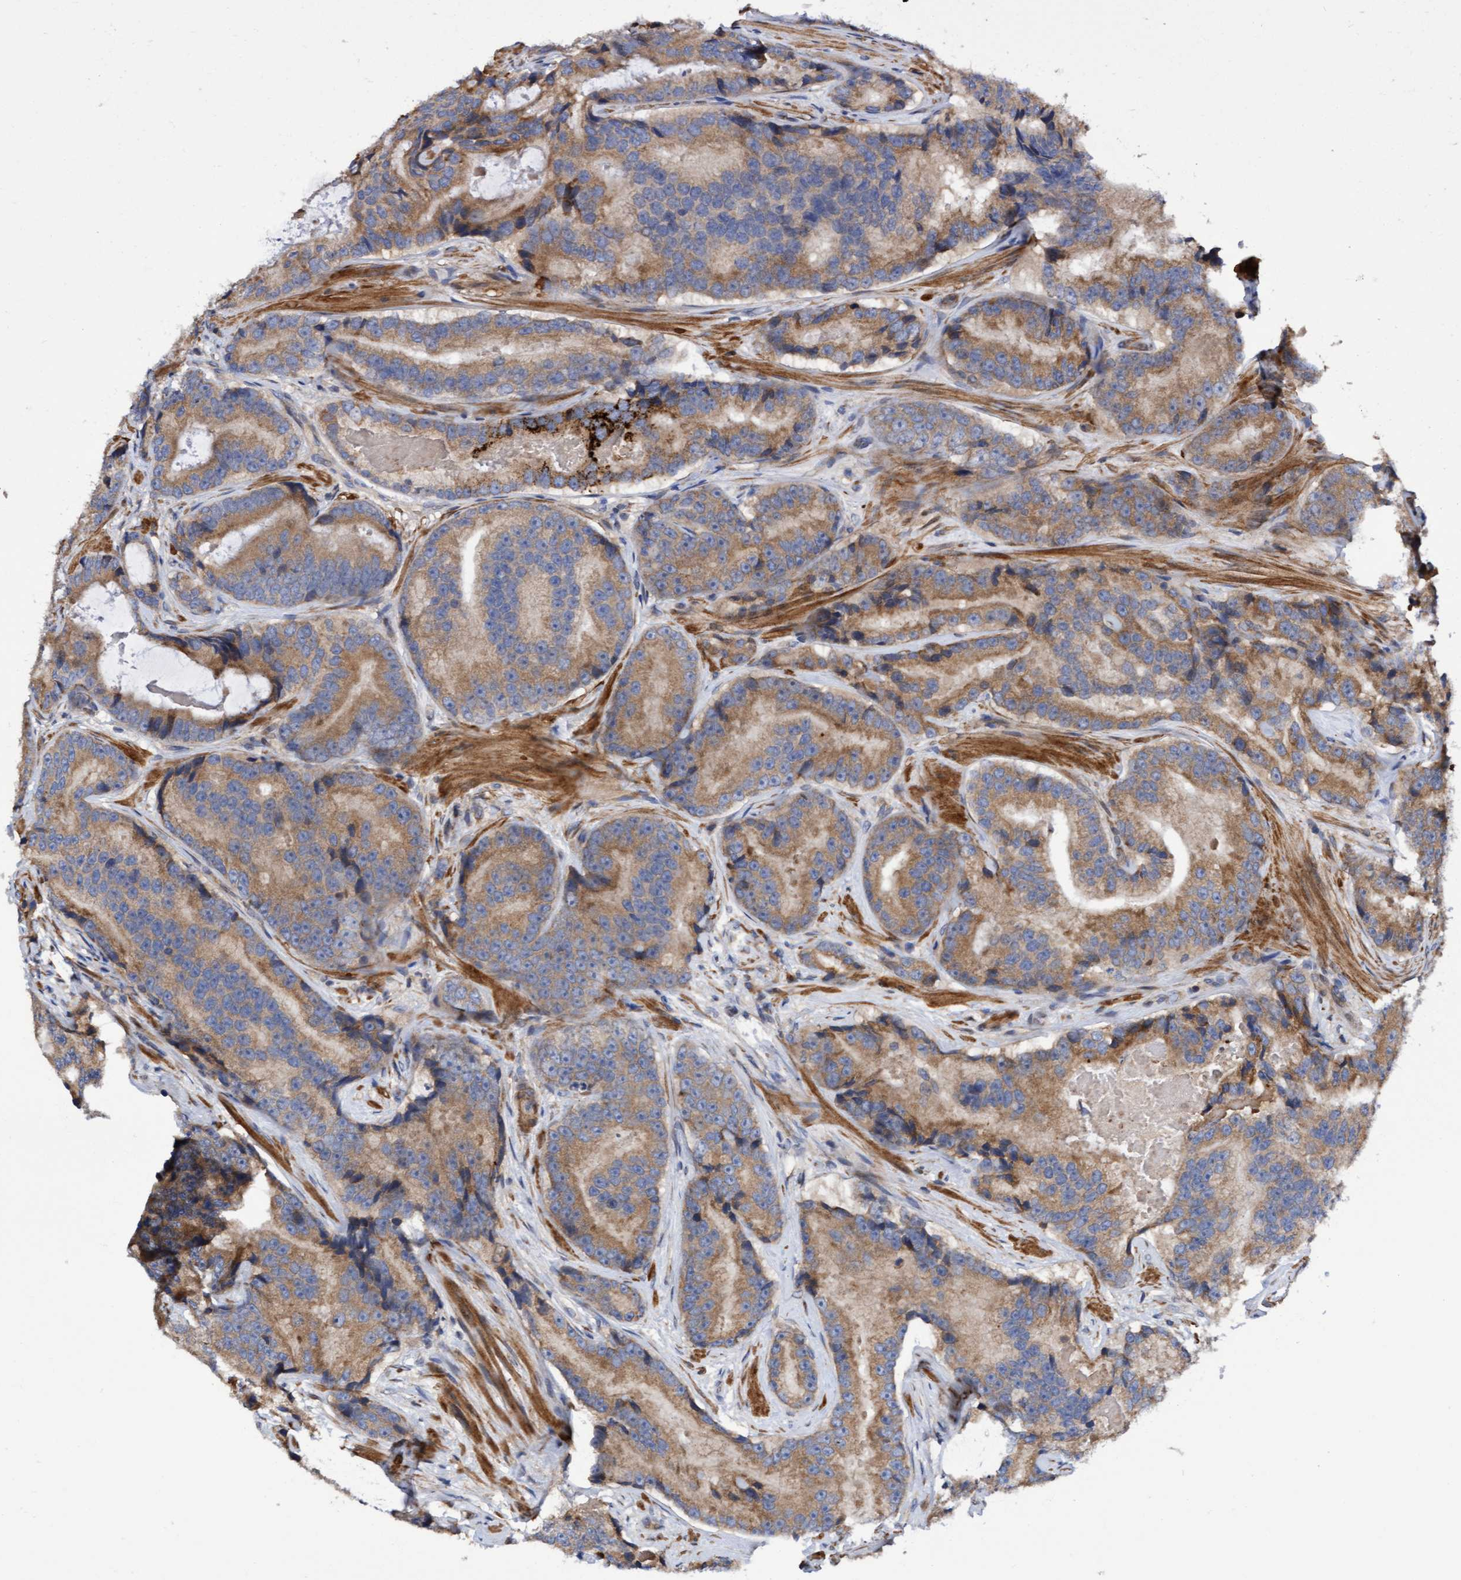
{"staining": {"intensity": "moderate", "quantity": ">75%", "location": "cytoplasmic/membranous"}, "tissue": "prostate cancer", "cell_type": "Tumor cells", "image_type": "cancer", "snomed": [{"axis": "morphology", "description": "Adenocarcinoma, High grade"}, {"axis": "topography", "description": "Prostate"}], "caption": "A histopathology image of human prostate high-grade adenocarcinoma stained for a protein shows moderate cytoplasmic/membranous brown staining in tumor cells.", "gene": "ELP5", "patient": {"sex": "male", "age": 55}}